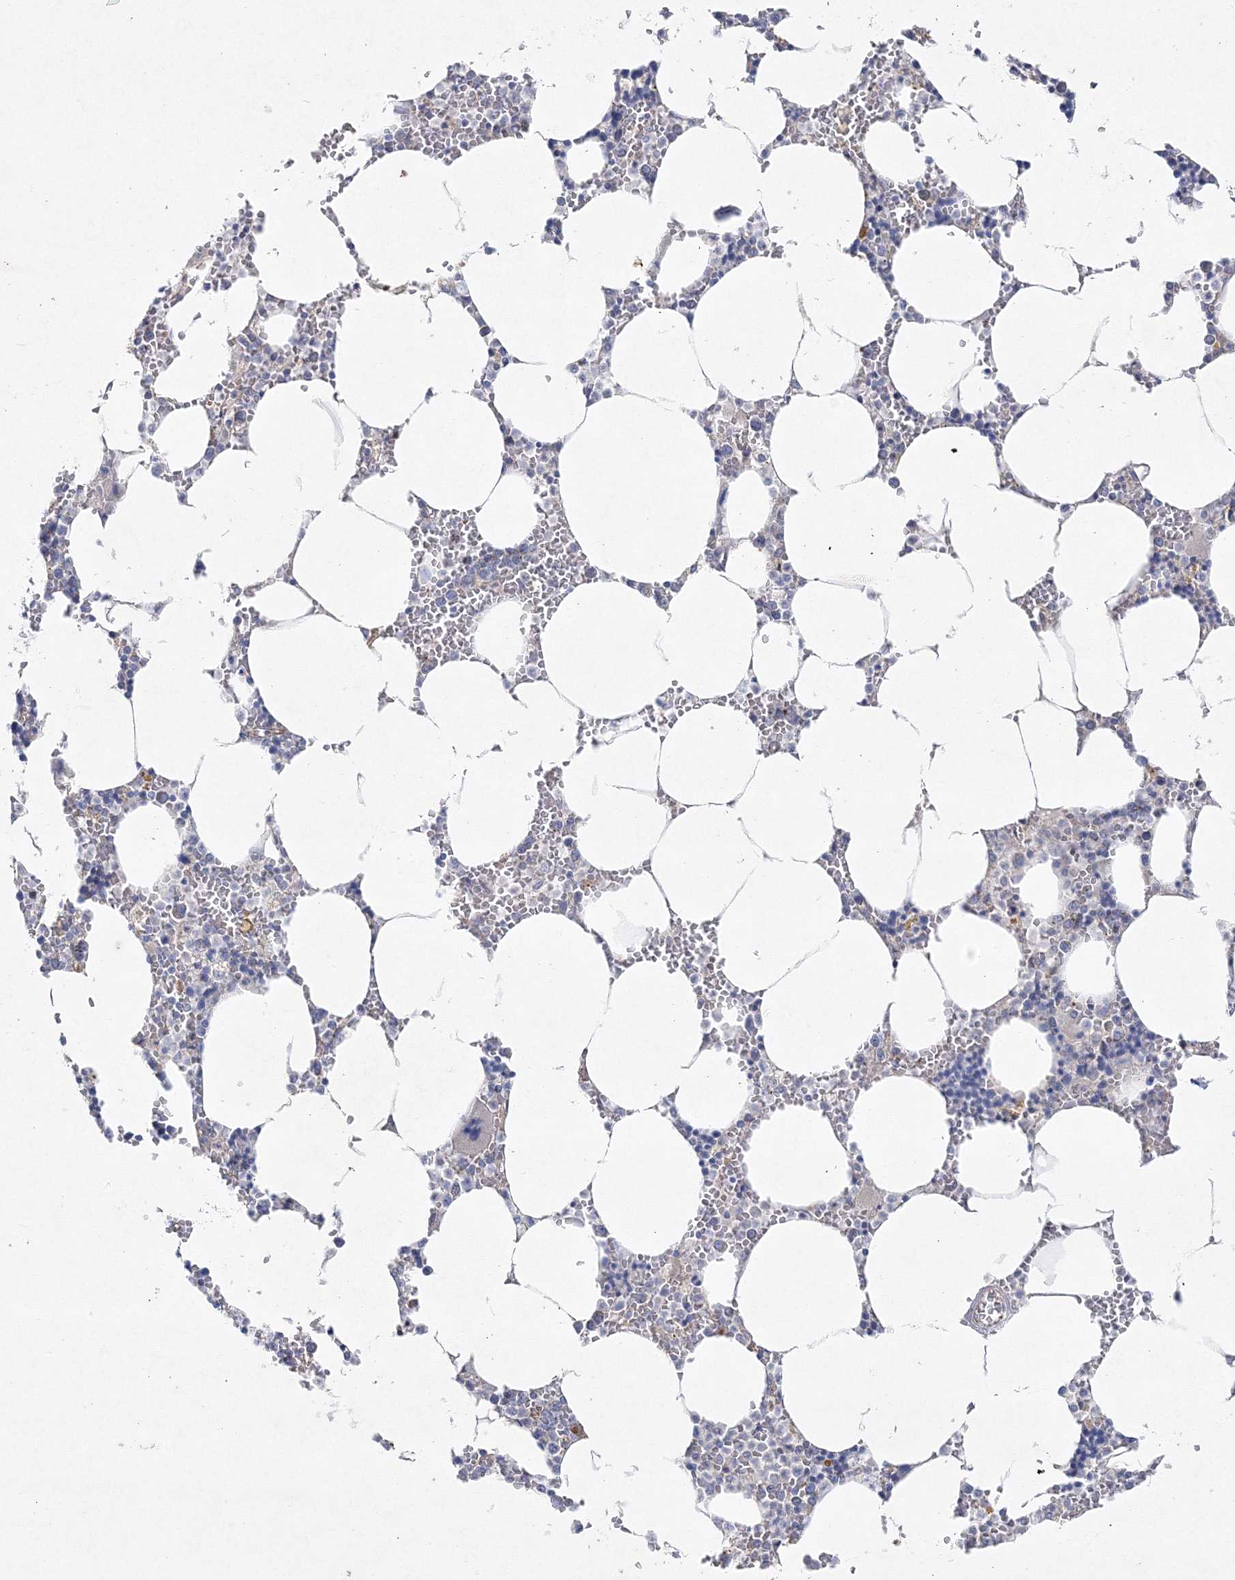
{"staining": {"intensity": "negative", "quantity": "none", "location": "none"}, "tissue": "bone marrow", "cell_type": "Hematopoietic cells", "image_type": "normal", "snomed": [{"axis": "morphology", "description": "Normal tissue, NOS"}, {"axis": "topography", "description": "Bone marrow"}], "caption": "Immunohistochemical staining of normal bone marrow exhibits no significant positivity in hematopoietic cells.", "gene": "NAA40", "patient": {"sex": "male", "age": 70}}